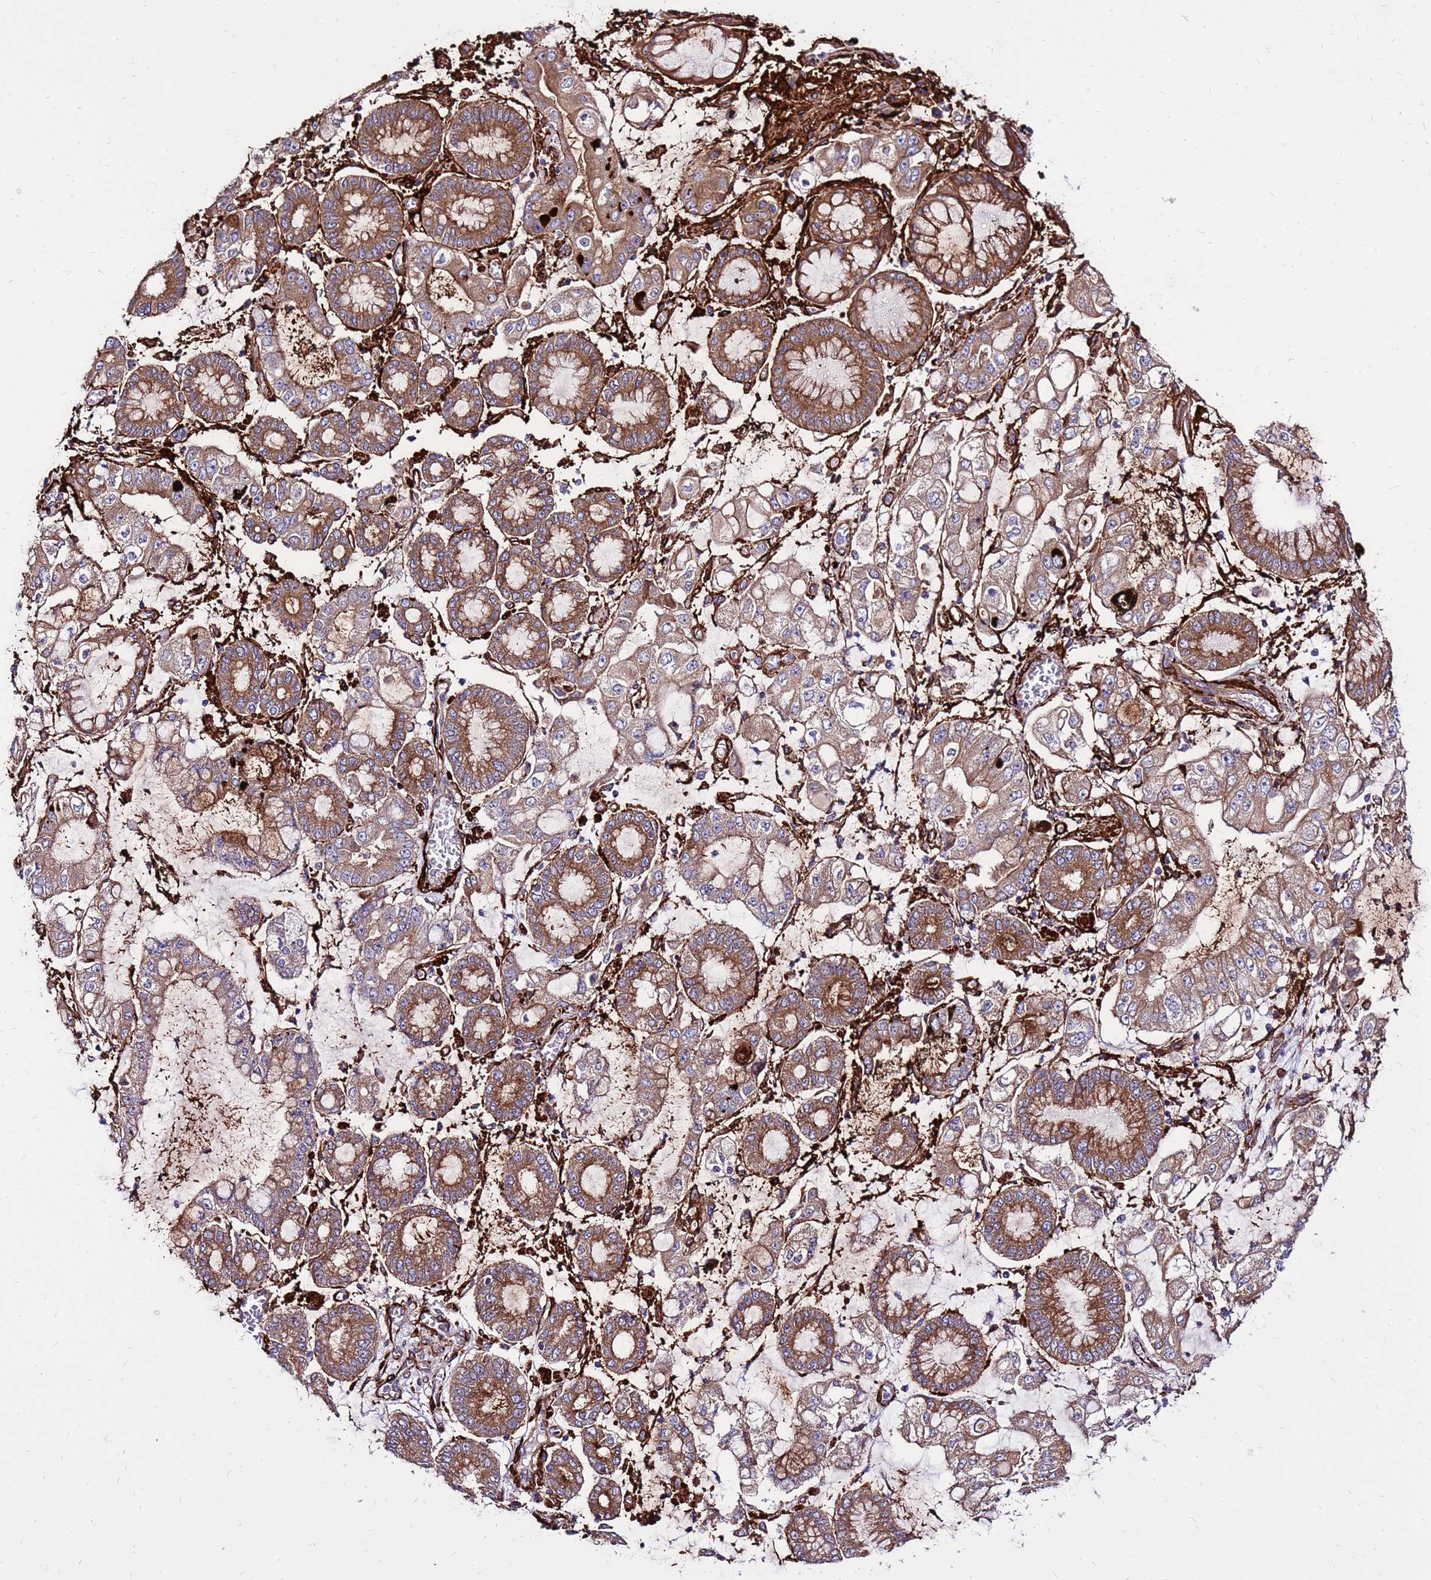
{"staining": {"intensity": "moderate", "quantity": ">75%", "location": "cytoplasmic/membranous"}, "tissue": "stomach cancer", "cell_type": "Tumor cells", "image_type": "cancer", "snomed": [{"axis": "morphology", "description": "Adenocarcinoma, NOS"}, {"axis": "topography", "description": "Stomach"}], "caption": "Human stomach cancer (adenocarcinoma) stained with a protein marker shows moderate staining in tumor cells.", "gene": "EI24", "patient": {"sex": "male", "age": 76}}